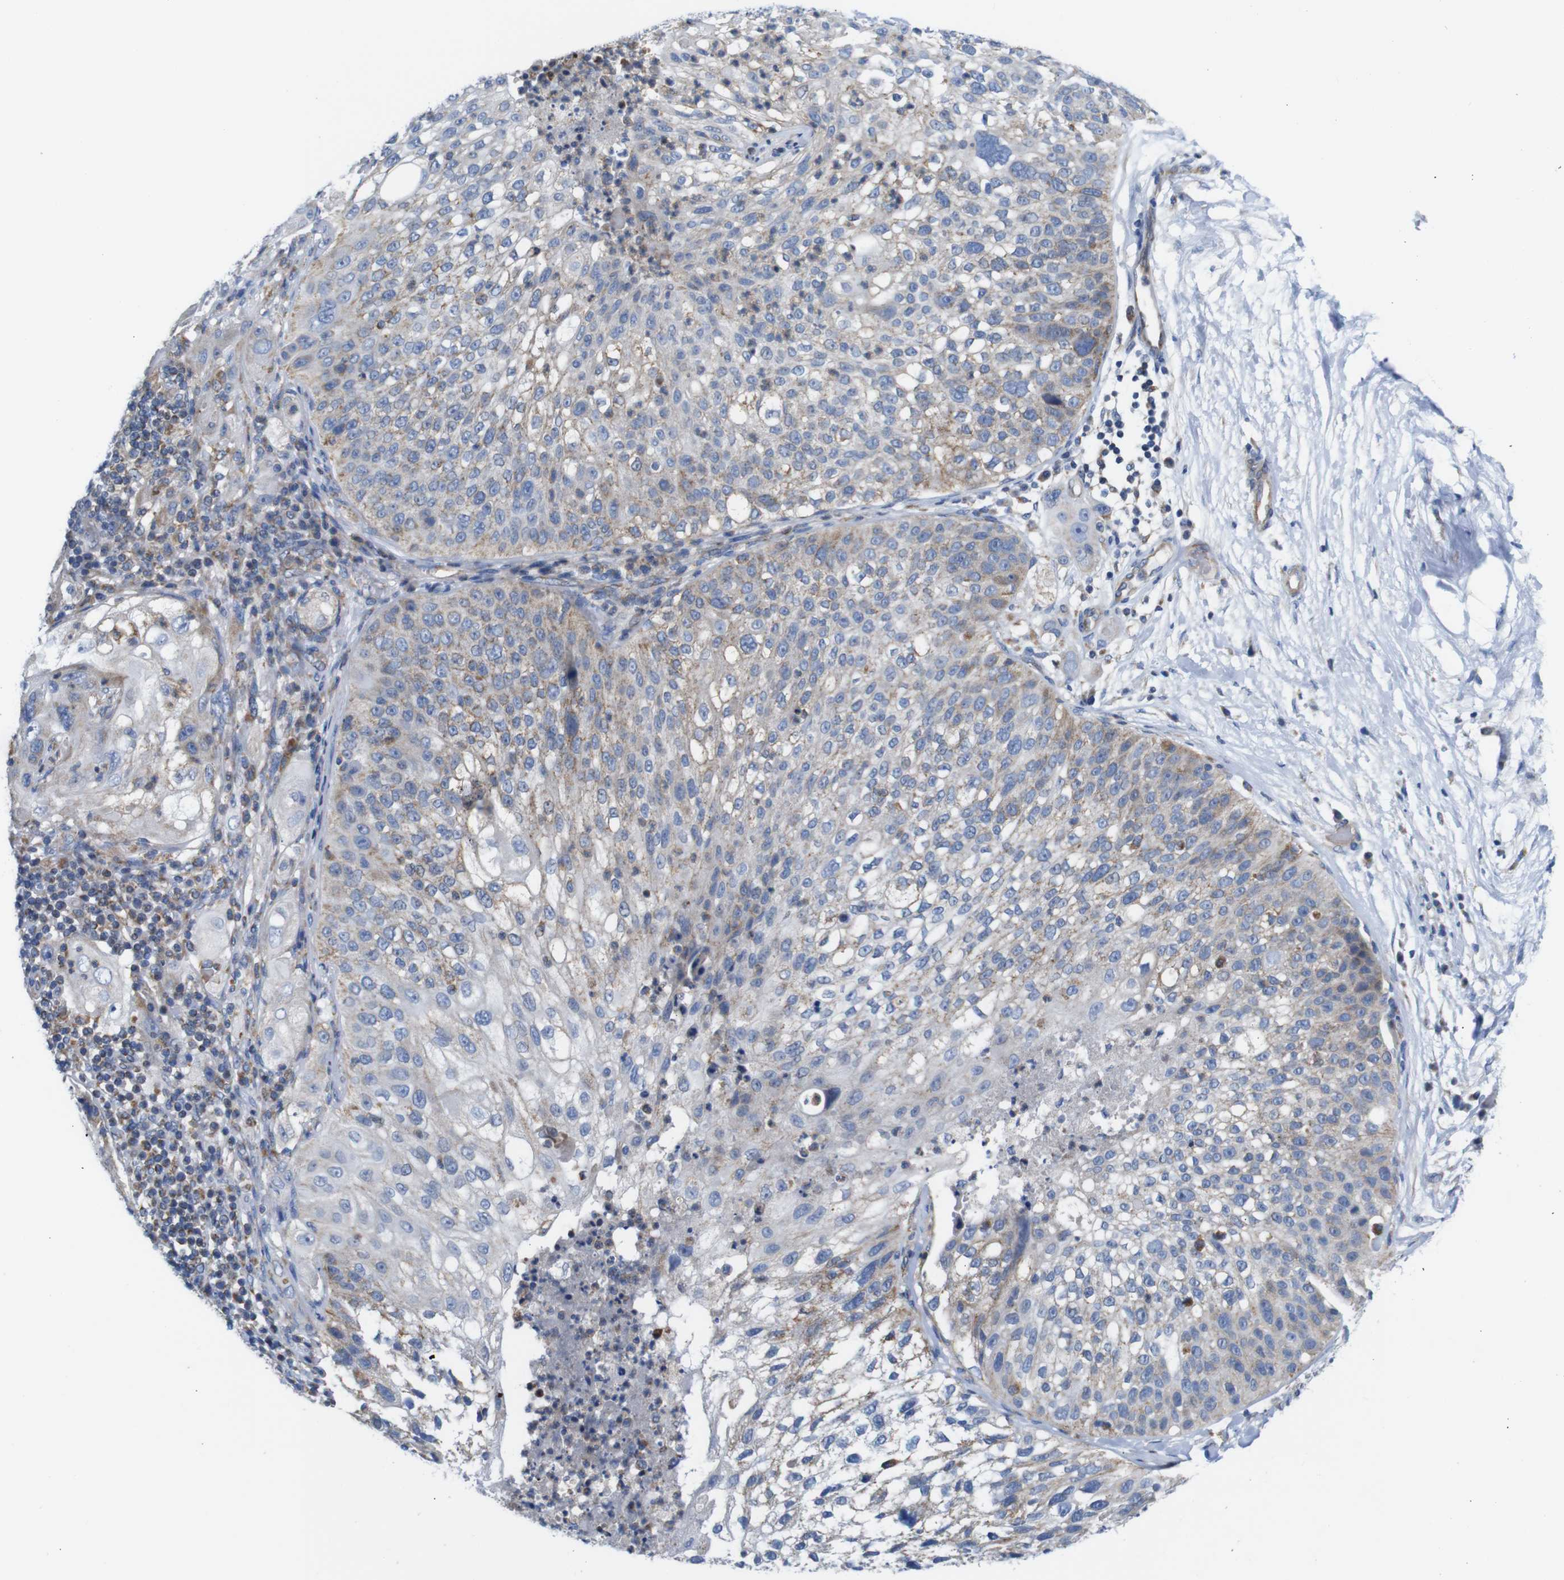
{"staining": {"intensity": "weak", "quantity": "25%-75%", "location": "cytoplasmic/membranous"}, "tissue": "lung cancer", "cell_type": "Tumor cells", "image_type": "cancer", "snomed": [{"axis": "morphology", "description": "Inflammation, NOS"}, {"axis": "morphology", "description": "Squamous cell carcinoma, NOS"}, {"axis": "topography", "description": "Lymph node"}, {"axis": "topography", "description": "Soft tissue"}, {"axis": "topography", "description": "Lung"}], "caption": "DAB (3,3'-diaminobenzidine) immunohistochemical staining of human squamous cell carcinoma (lung) shows weak cytoplasmic/membranous protein expression in approximately 25%-75% of tumor cells.", "gene": "PDCD1LG2", "patient": {"sex": "male", "age": 66}}